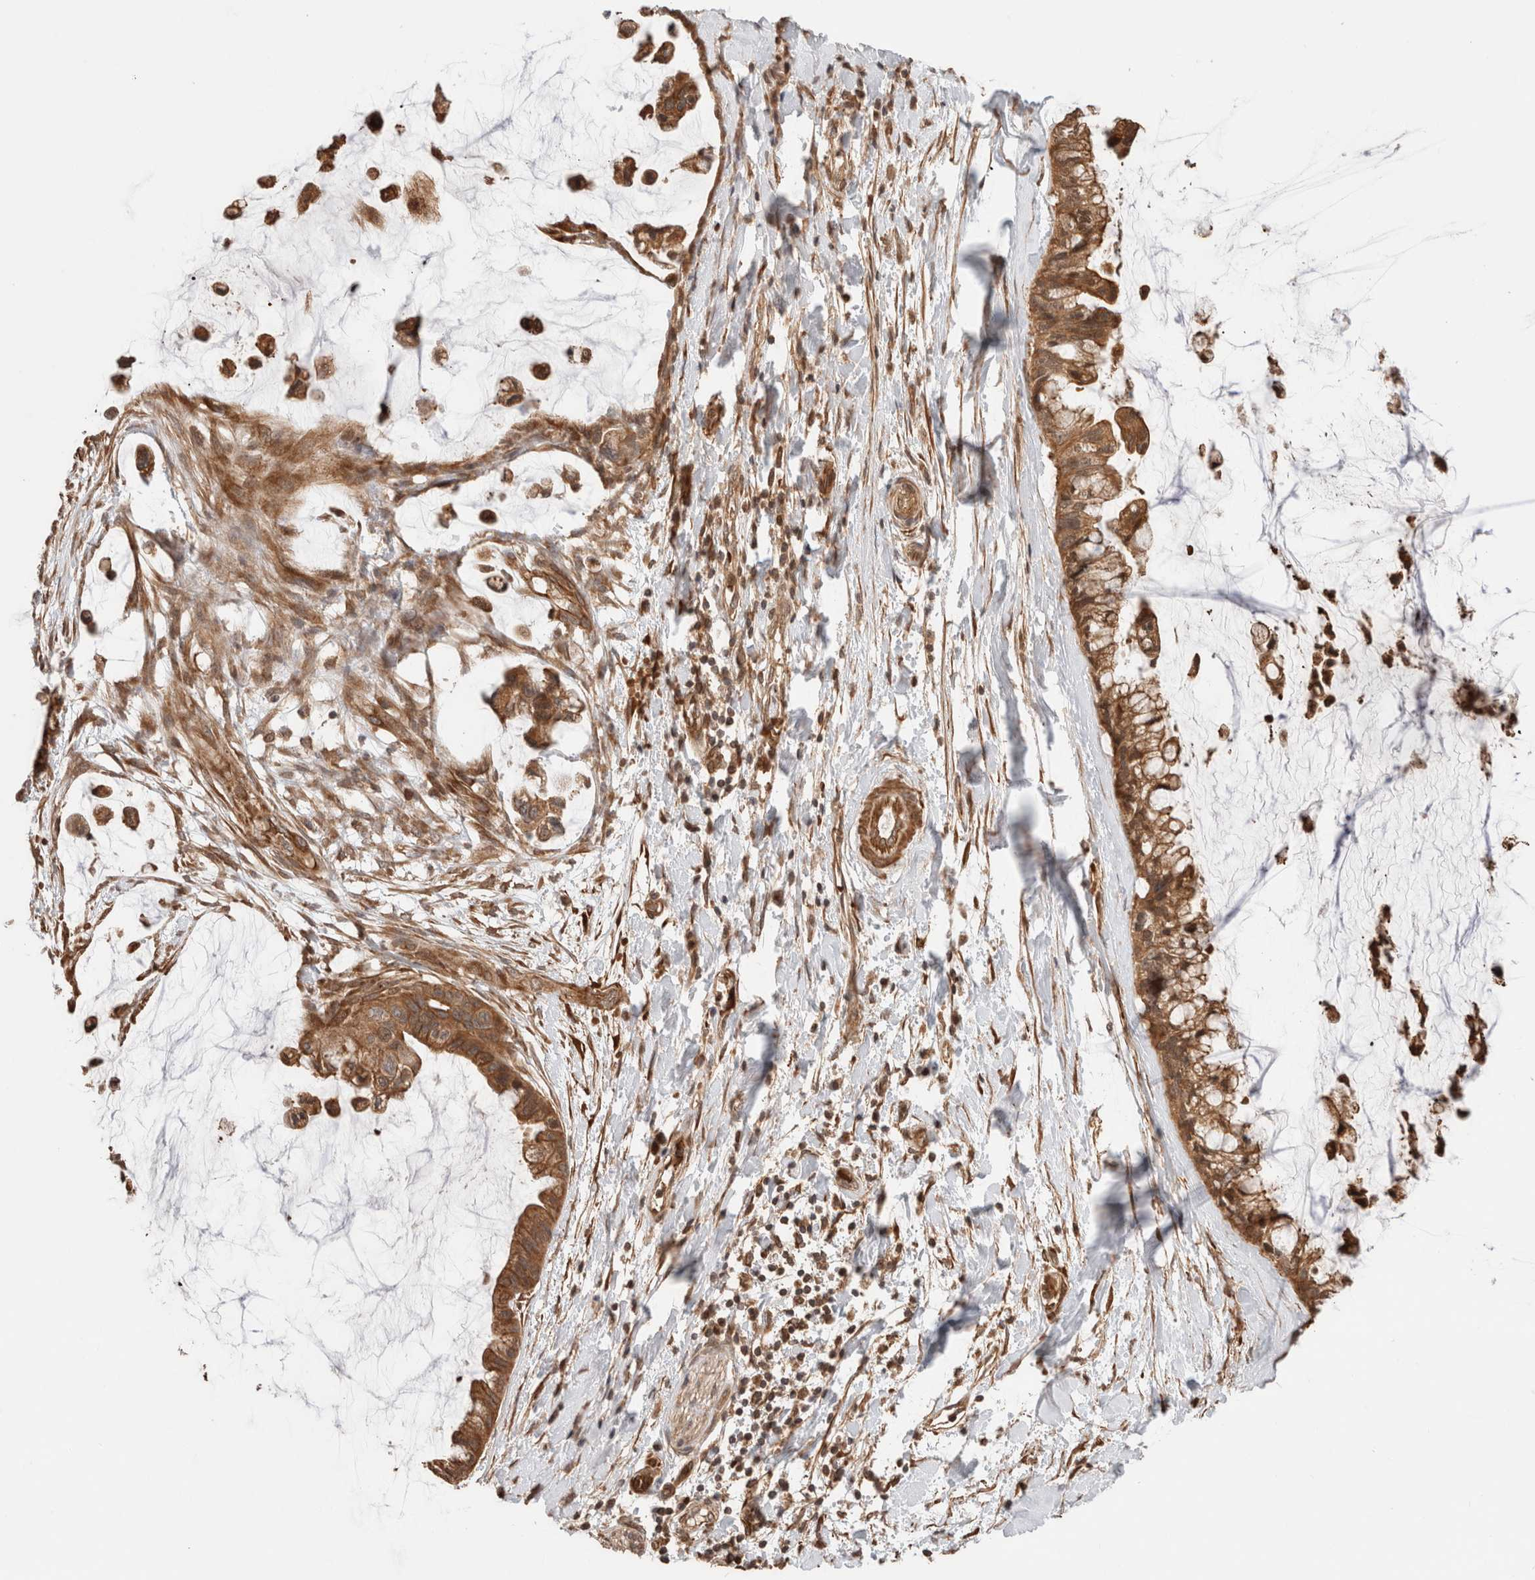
{"staining": {"intensity": "moderate", "quantity": ">75%", "location": "cytoplasmic/membranous"}, "tissue": "ovarian cancer", "cell_type": "Tumor cells", "image_type": "cancer", "snomed": [{"axis": "morphology", "description": "Cystadenocarcinoma, mucinous, NOS"}, {"axis": "topography", "description": "Ovary"}], "caption": "Immunohistochemistry (DAB) staining of ovarian mucinous cystadenocarcinoma exhibits moderate cytoplasmic/membranous protein staining in approximately >75% of tumor cells.", "gene": "ZNF649", "patient": {"sex": "female", "age": 39}}